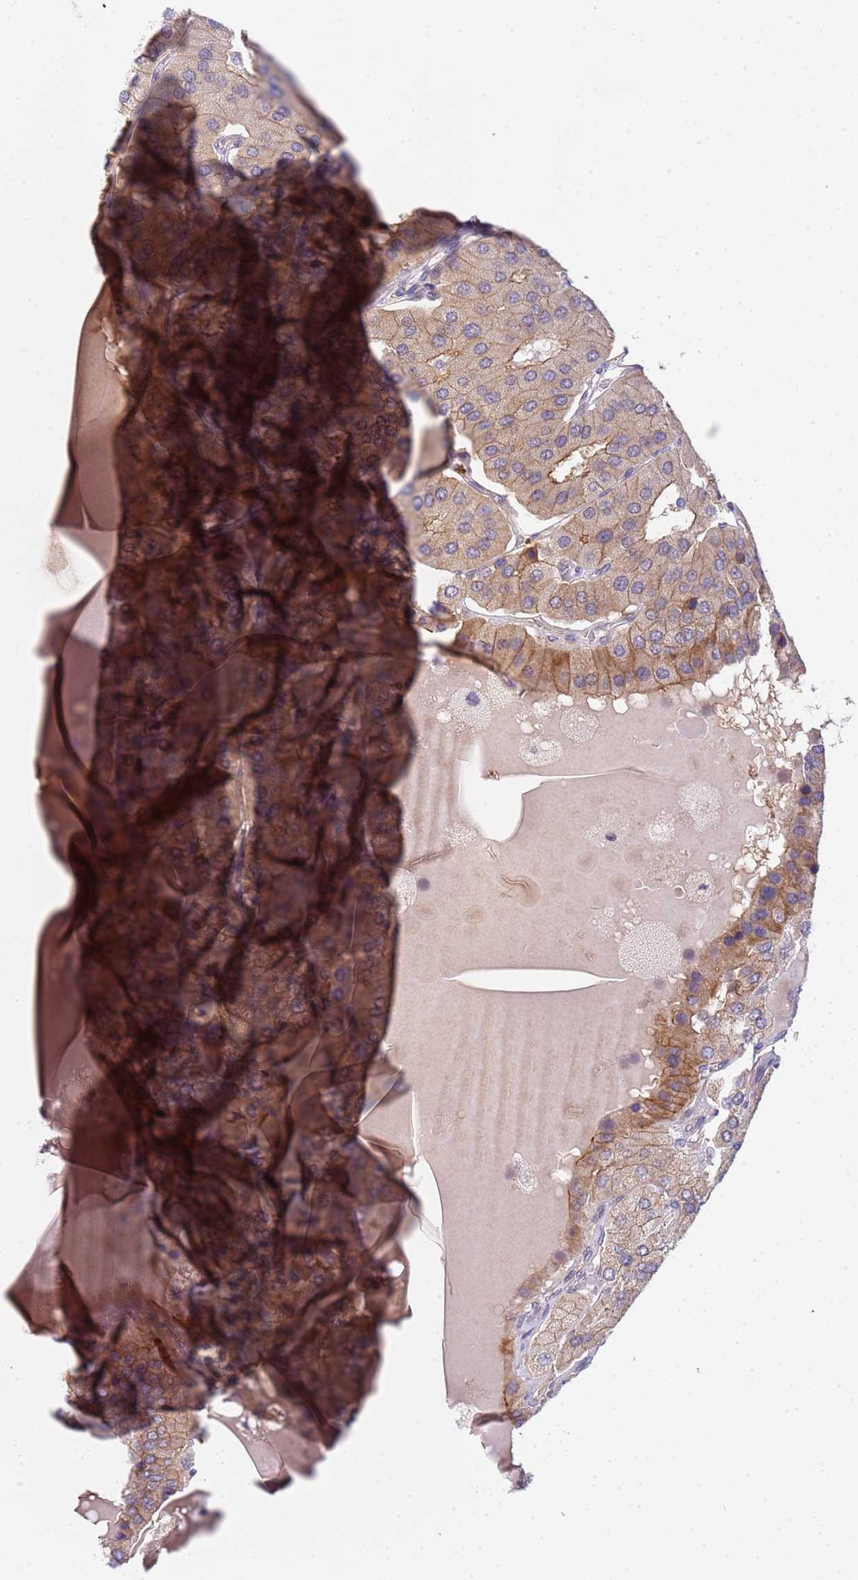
{"staining": {"intensity": "moderate", "quantity": ">75%", "location": "cytoplasmic/membranous"}, "tissue": "parathyroid gland", "cell_type": "Glandular cells", "image_type": "normal", "snomed": [{"axis": "morphology", "description": "Normal tissue, NOS"}, {"axis": "morphology", "description": "Adenoma, NOS"}, {"axis": "topography", "description": "Parathyroid gland"}], "caption": "Protein staining of normal parathyroid gland displays moderate cytoplasmic/membranous staining in approximately >75% of glandular cells.", "gene": "TRMT10A", "patient": {"sex": "female", "age": 86}}